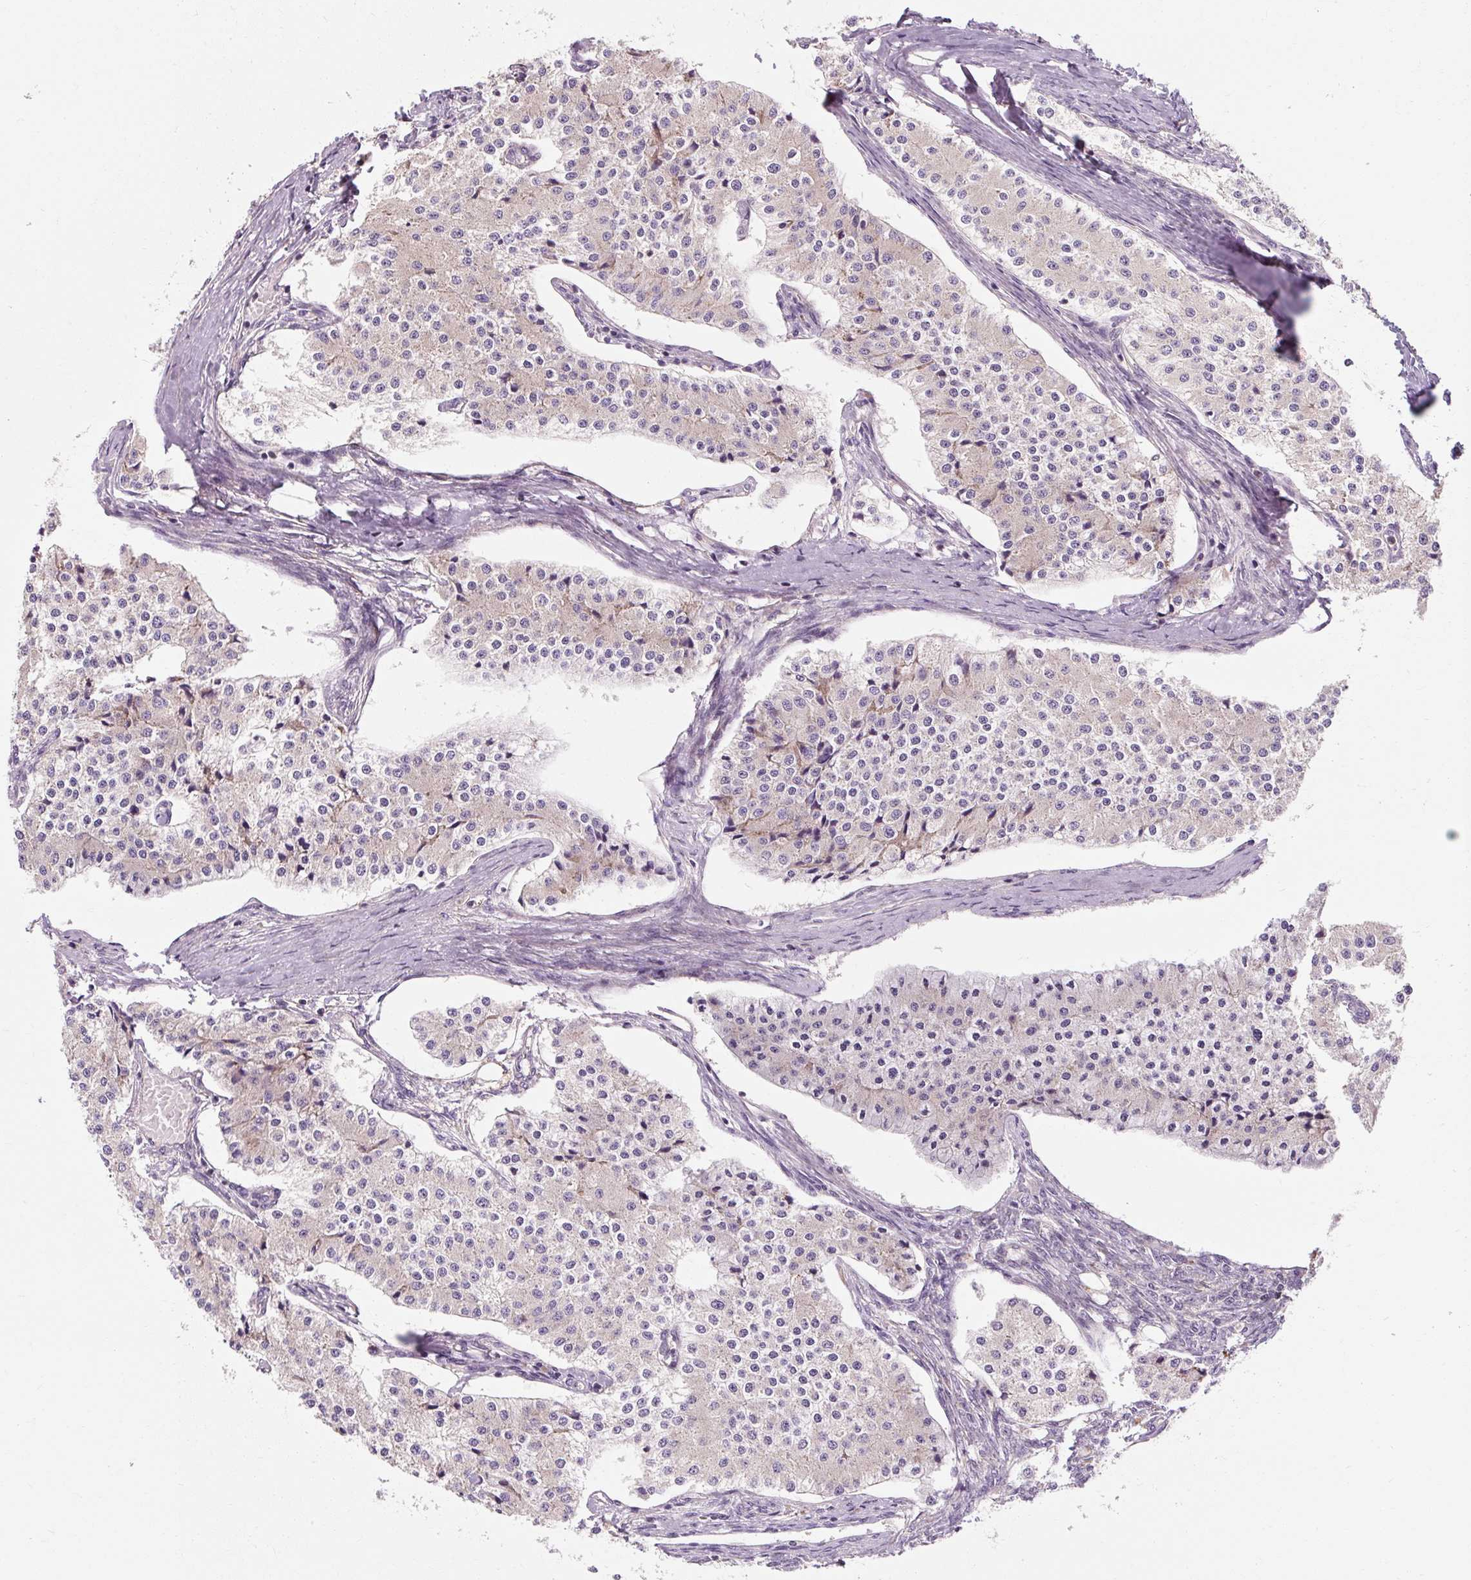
{"staining": {"intensity": "negative", "quantity": "none", "location": "none"}, "tissue": "carcinoid", "cell_type": "Tumor cells", "image_type": "cancer", "snomed": [{"axis": "morphology", "description": "Carcinoid, malignant, NOS"}, {"axis": "topography", "description": "Colon"}], "caption": "Immunohistochemical staining of carcinoid exhibits no significant staining in tumor cells.", "gene": "PRSS48", "patient": {"sex": "female", "age": 52}}